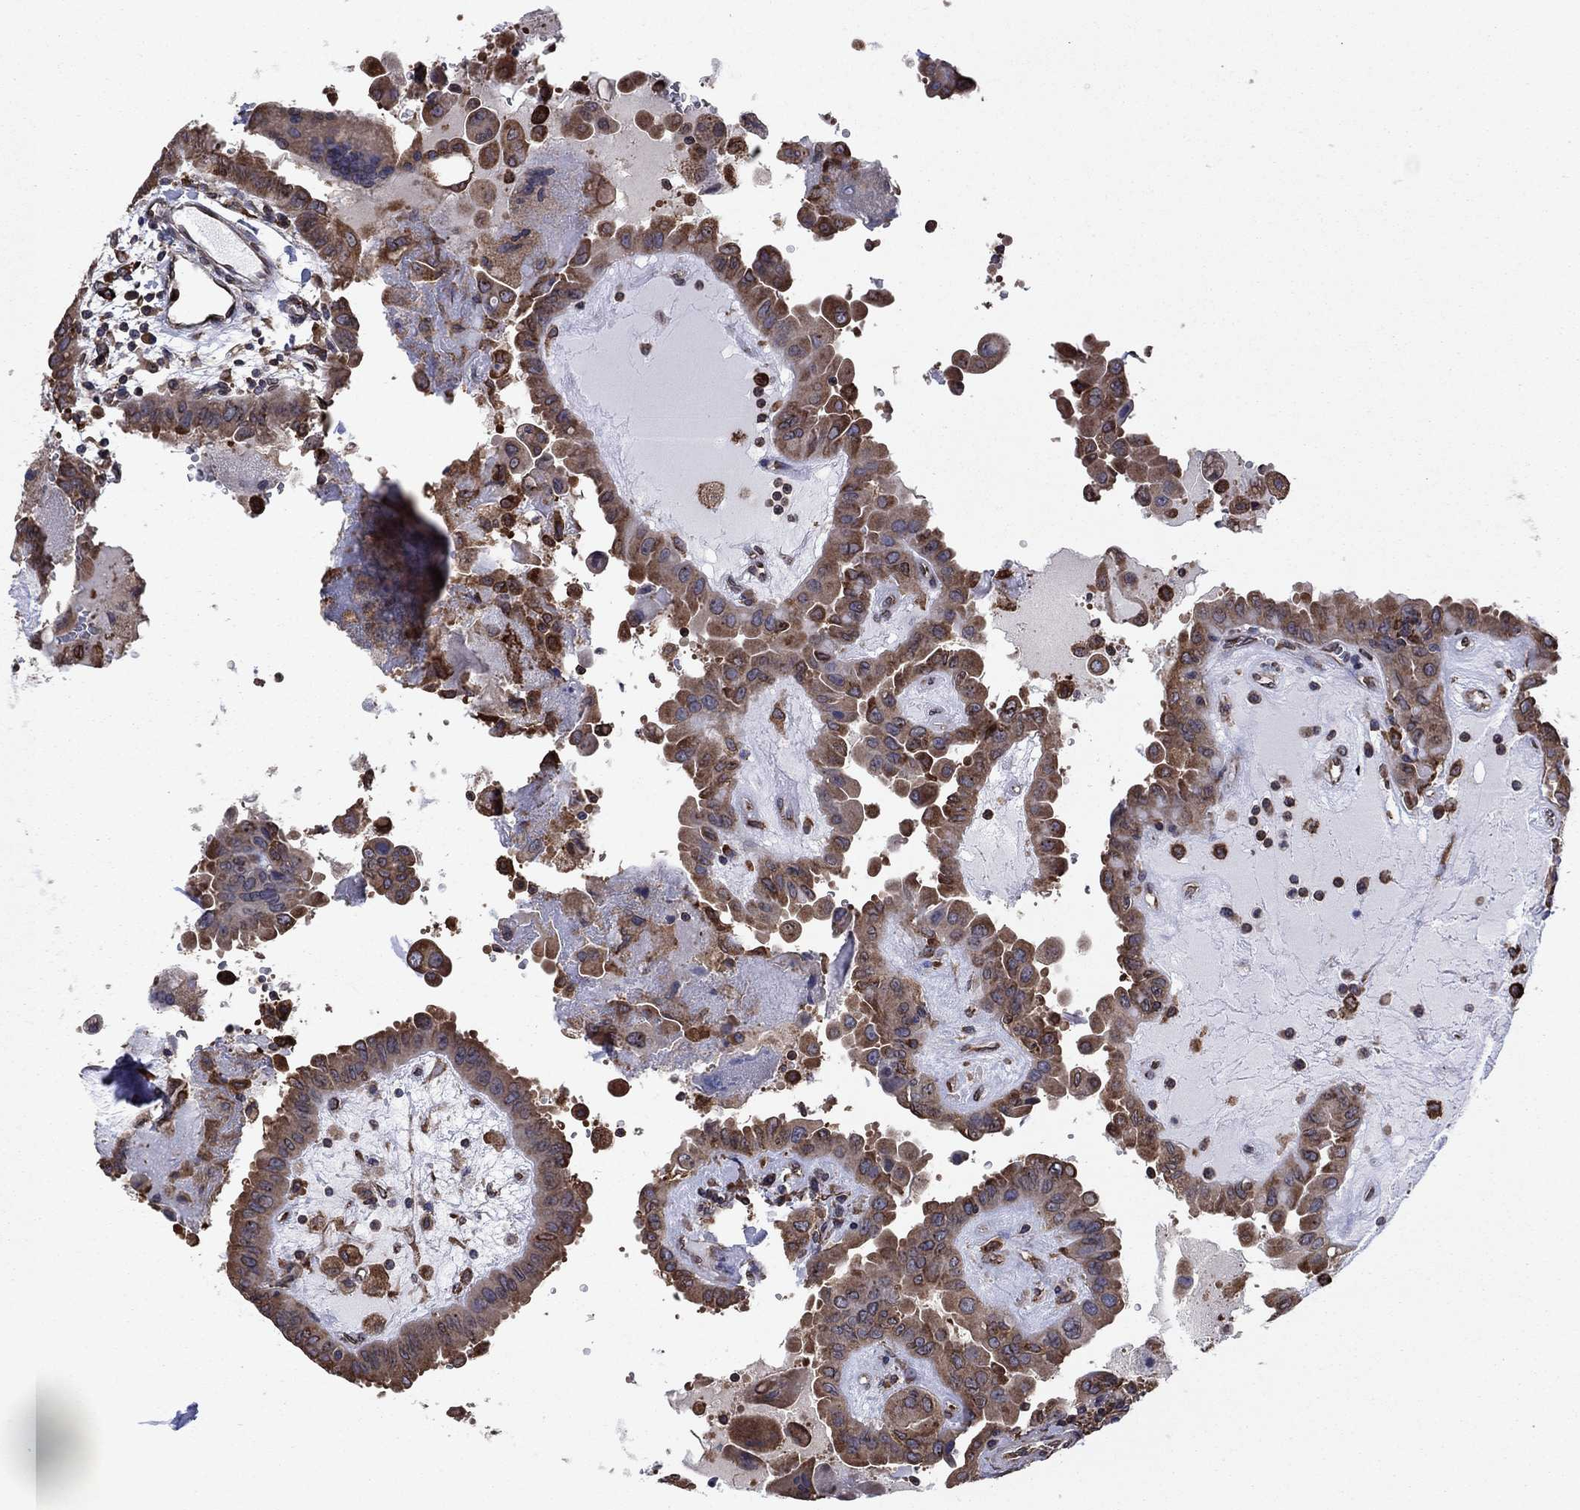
{"staining": {"intensity": "moderate", "quantity": ">75%", "location": "cytoplasmic/membranous"}, "tissue": "thyroid cancer", "cell_type": "Tumor cells", "image_type": "cancer", "snomed": [{"axis": "morphology", "description": "Papillary adenocarcinoma, NOS"}, {"axis": "topography", "description": "Thyroid gland"}], "caption": "IHC (DAB) staining of human thyroid cancer displays moderate cytoplasmic/membranous protein staining in about >75% of tumor cells.", "gene": "YBX1", "patient": {"sex": "female", "age": 37}}